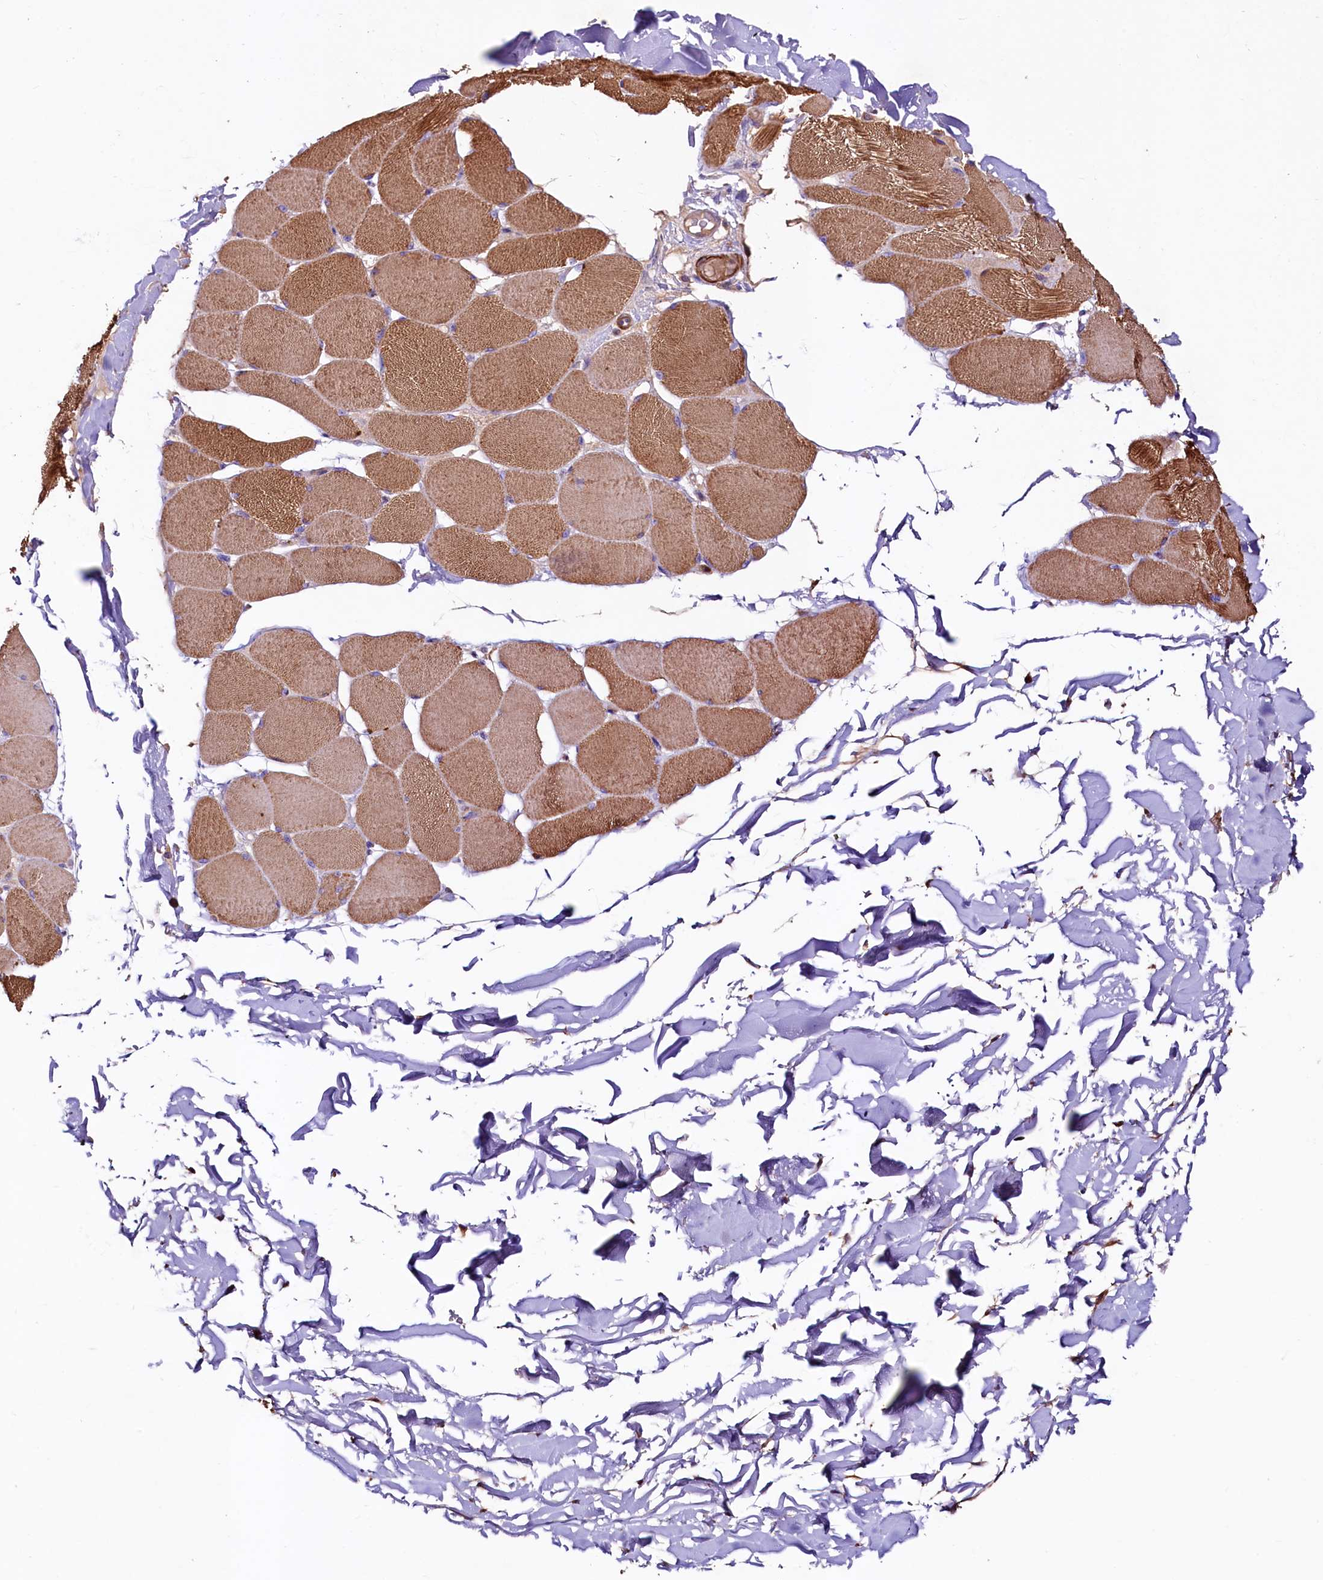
{"staining": {"intensity": "strong", "quantity": "25%-75%", "location": "cytoplasmic/membranous"}, "tissue": "skeletal muscle", "cell_type": "Myocytes", "image_type": "normal", "snomed": [{"axis": "morphology", "description": "Normal tissue, NOS"}, {"axis": "topography", "description": "Skin"}, {"axis": "topography", "description": "Skeletal muscle"}], "caption": "A high-resolution micrograph shows immunohistochemistry (IHC) staining of normal skeletal muscle, which displays strong cytoplasmic/membranous positivity in about 25%-75% of myocytes.", "gene": "CIAO3", "patient": {"sex": "male", "age": 83}}